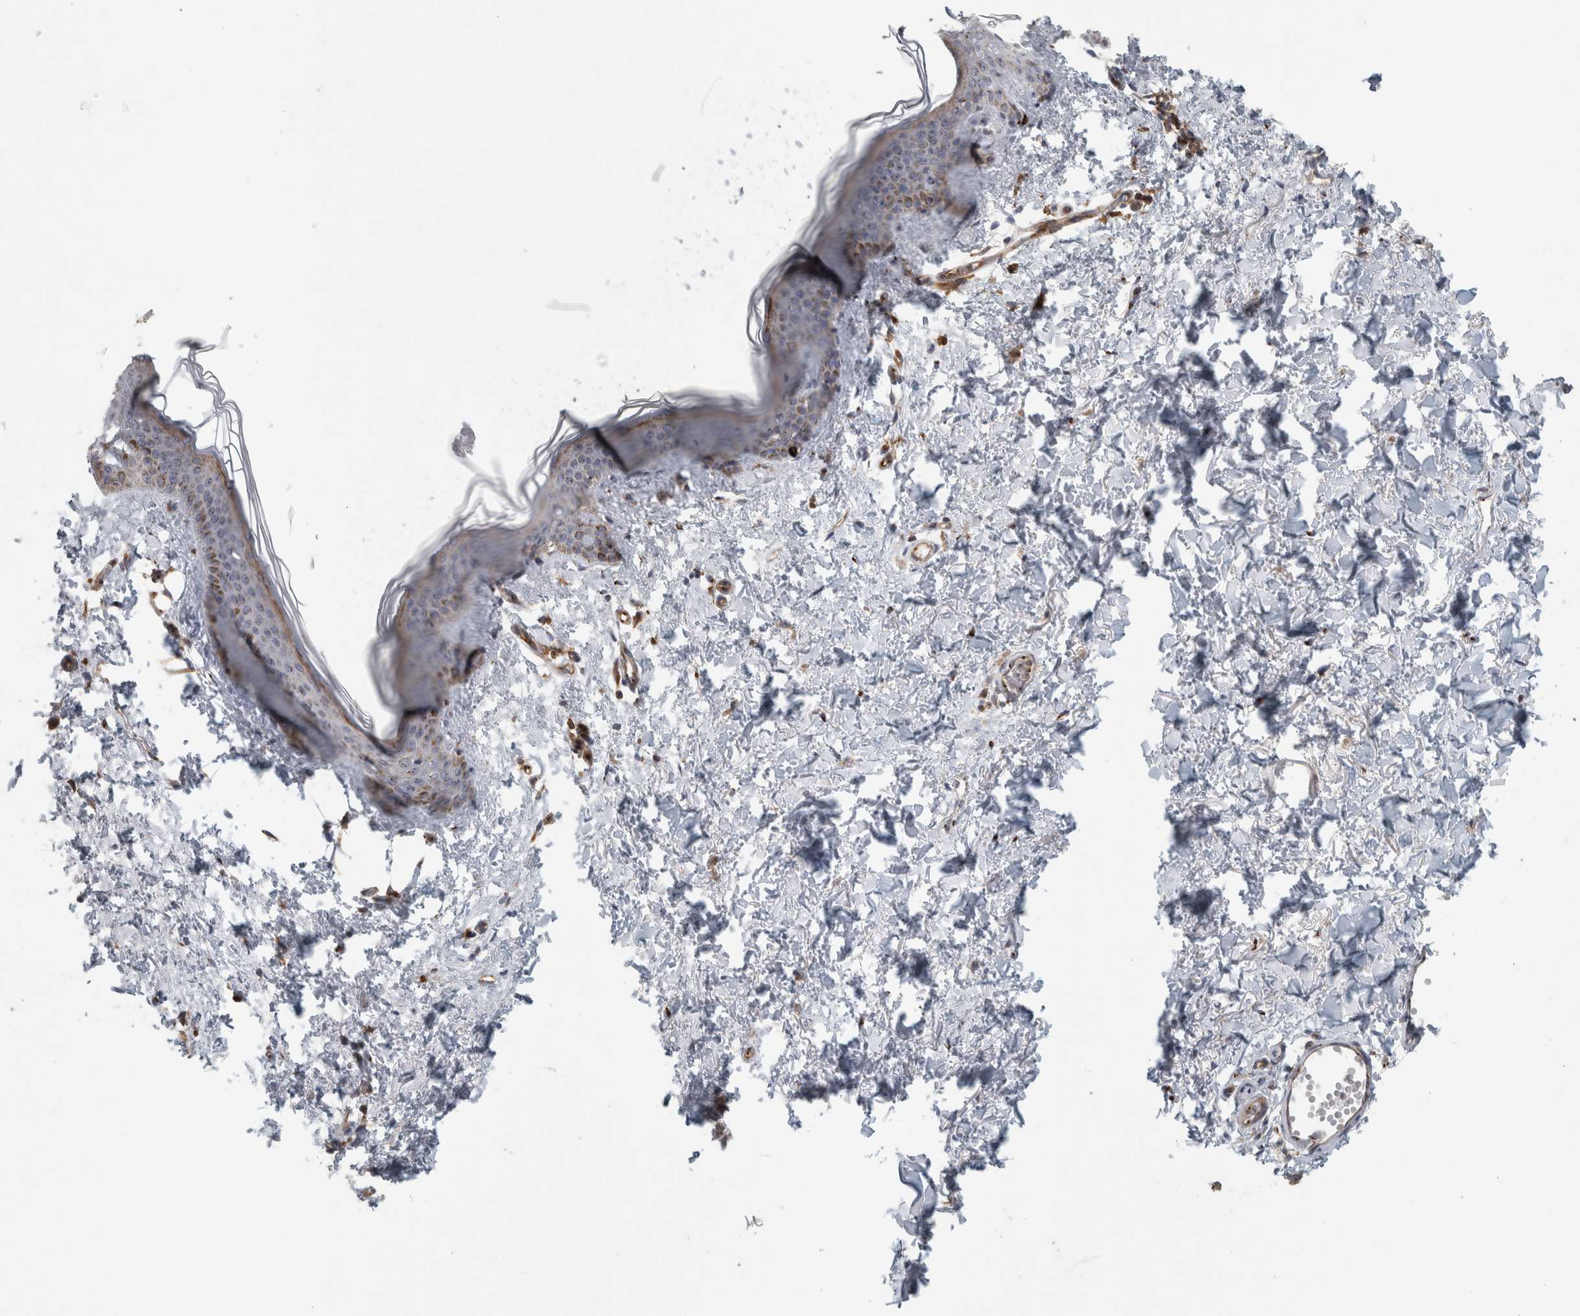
{"staining": {"intensity": "negative", "quantity": "none", "location": "none"}, "tissue": "skin", "cell_type": "Fibroblasts", "image_type": "normal", "snomed": [{"axis": "morphology", "description": "Normal tissue, NOS"}, {"axis": "topography", "description": "Skin"}], "caption": "This is an immunohistochemistry (IHC) image of unremarkable skin. There is no expression in fibroblasts.", "gene": "PEX6", "patient": {"sex": "female", "age": 46}}